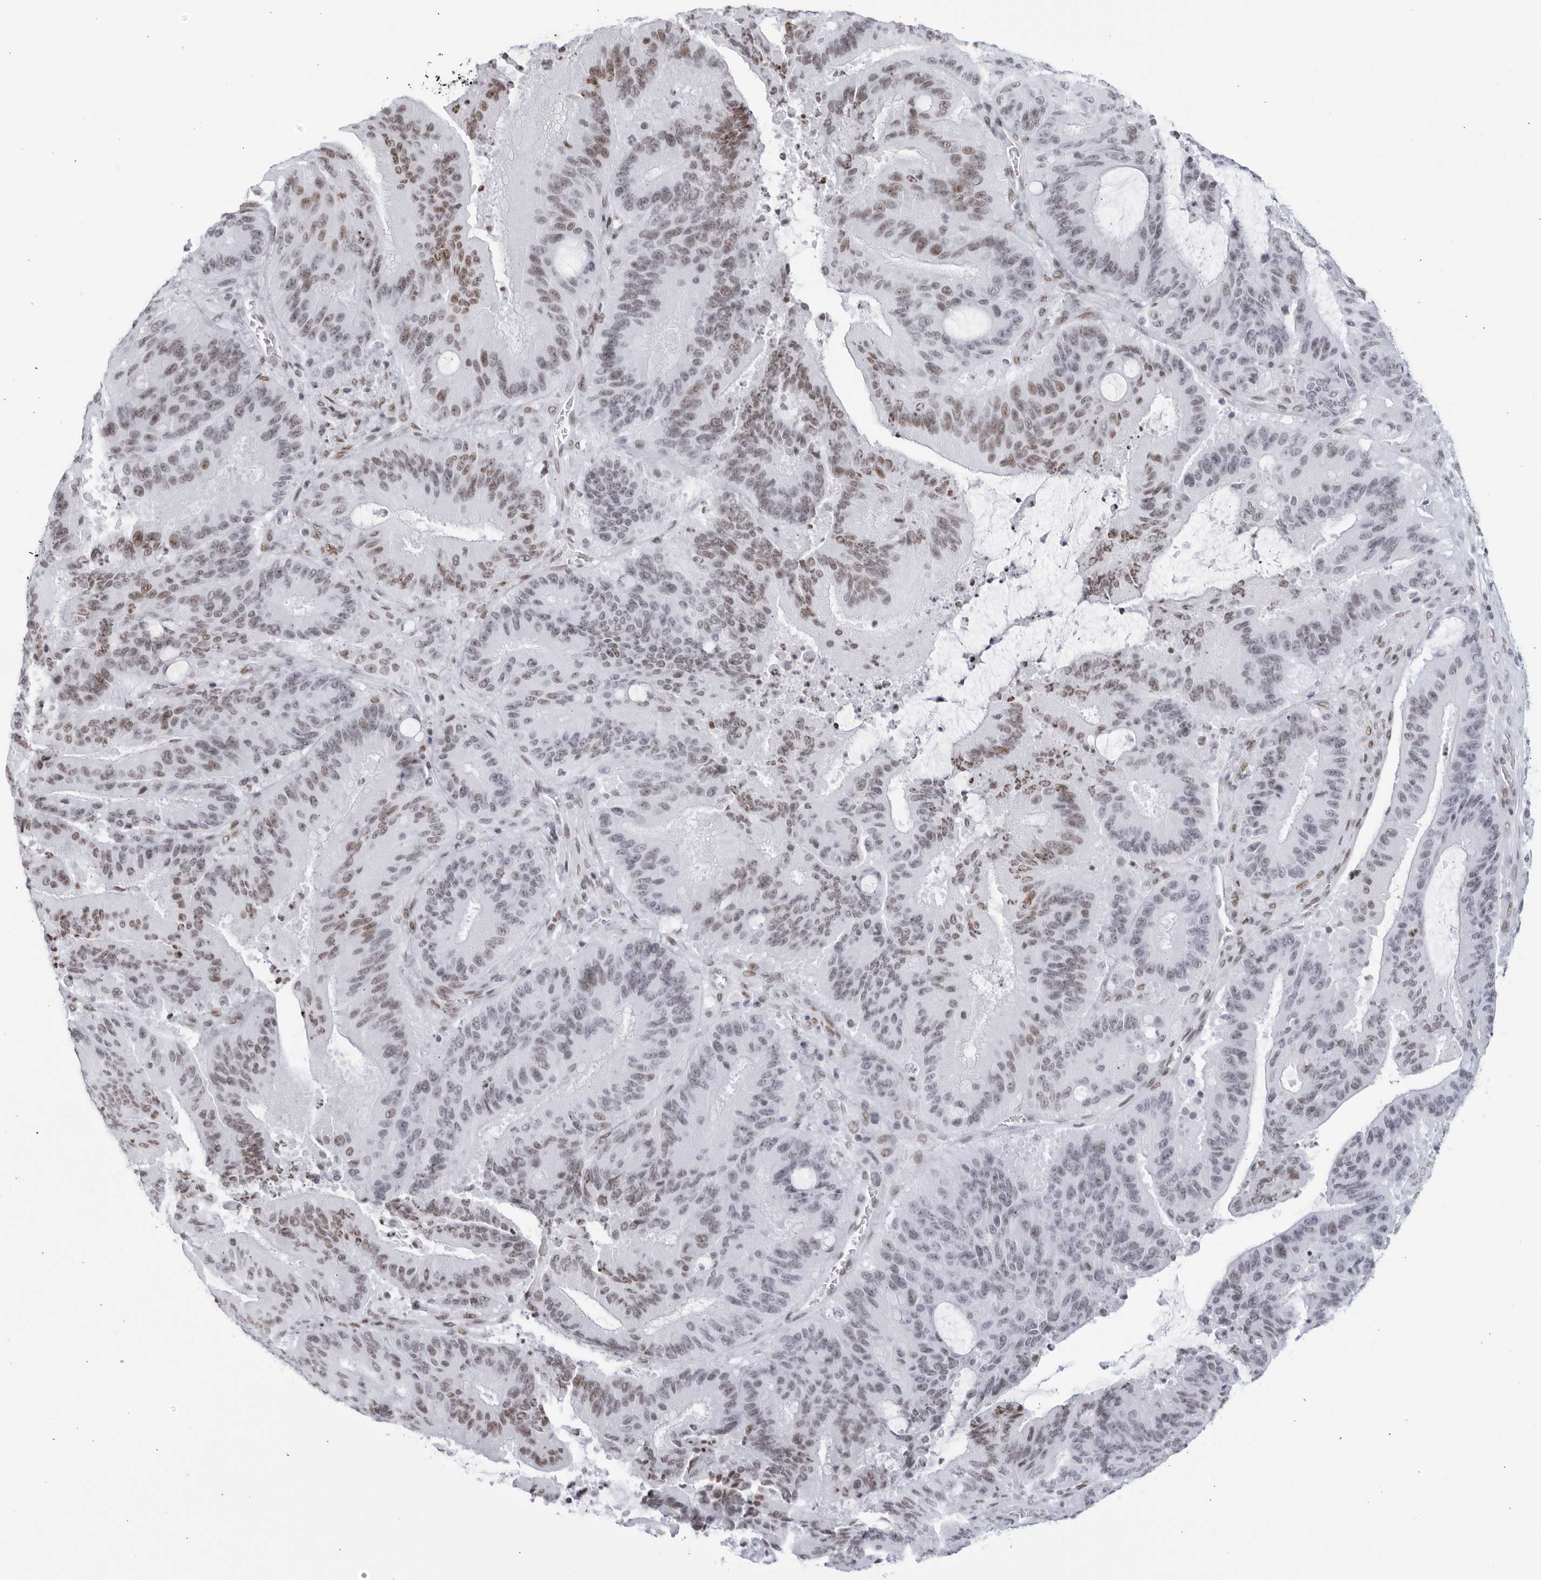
{"staining": {"intensity": "moderate", "quantity": "25%-75%", "location": "nuclear"}, "tissue": "liver cancer", "cell_type": "Tumor cells", "image_type": "cancer", "snomed": [{"axis": "morphology", "description": "Normal tissue, NOS"}, {"axis": "morphology", "description": "Cholangiocarcinoma"}, {"axis": "topography", "description": "Liver"}, {"axis": "topography", "description": "Peripheral nerve tissue"}], "caption": "Tumor cells demonstrate moderate nuclear positivity in approximately 25%-75% of cells in cholangiocarcinoma (liver).", "gene": "HP1BP3", "patient": {"sex": "female", "age": 73}}